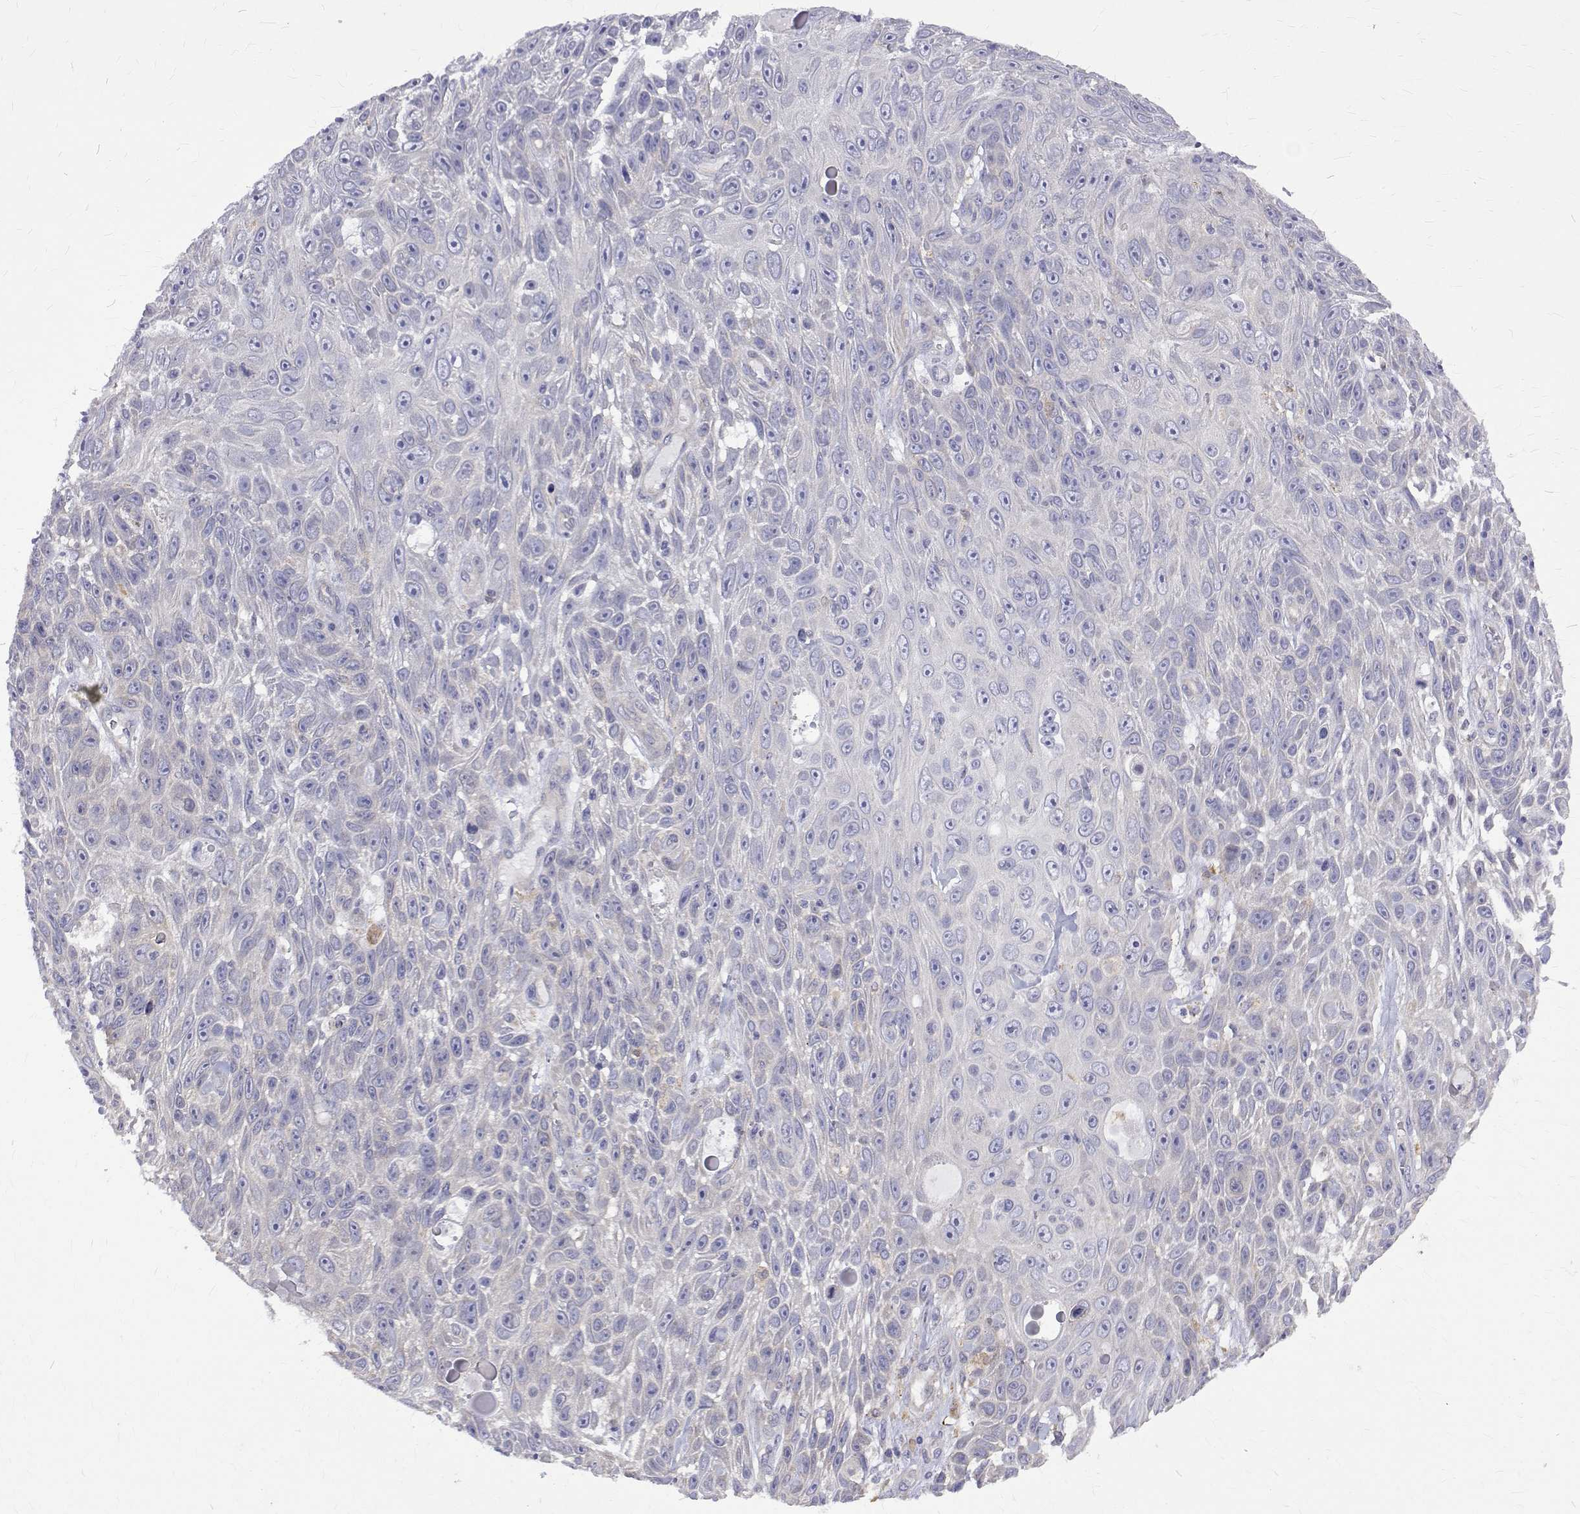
{"staining": {"intensity": "negative", "quantity": "none", "location": "none"}, "tissue": "skin cancer", "cell_type": "Tumor cells", "image_type": "cancer", "snomed": [{"axis": "morphology", "description": "Squamous cell carcinoma, NOS"}, {"axis": "topography", "description": "Skin"}], "caption": "High magnification brightfield microscopy of skin squamous cell carcinoma stained with DAB (3,3'-diaminobenzidine) (brown) and counterstained with hematoxylin (blue): tumor cells show no significant expression.", "gene": "PADI1", "patient": {"sex": "male", "age": 82}}